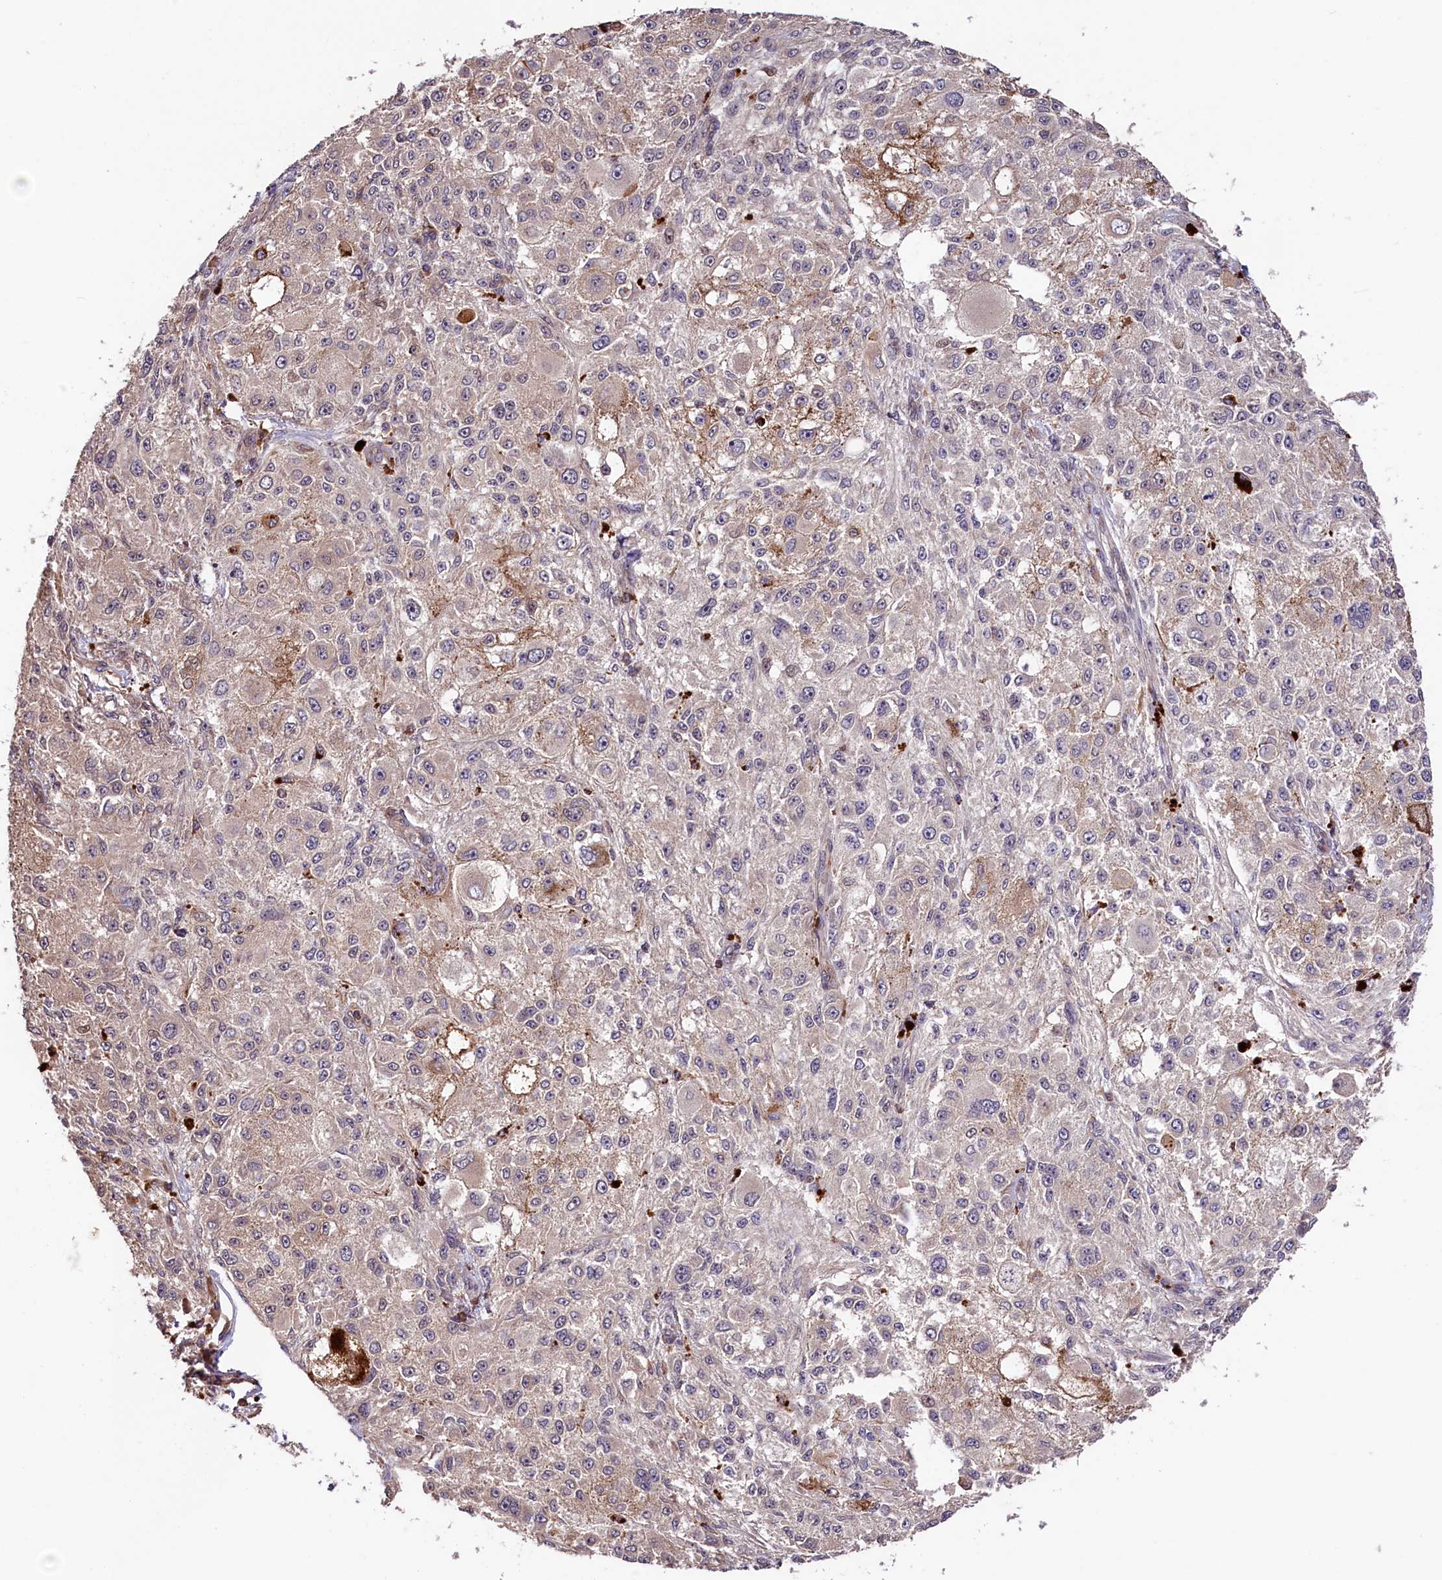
{"staining": {"intensity": "weak", "quantity": "<25%", "location": "cytoplasmic/membranous"}, "tissue": "melanoma", "cell_type": "Tumor cells", "image_type": "cancer", "snomed": [{"axis": "morphology", "description": "Necrosis, NOS"}, {"axis": "morphology", "description": "Malignant melanoma, NOS"}, {"axis": "topography", "description": "Skin"}], "caption": "This is a image of IHC staining of malignant melanoma, which shows no staining in tumor cells.", "gene": "CACNA1H", "patient": {"sex": "female", "age": 87}}